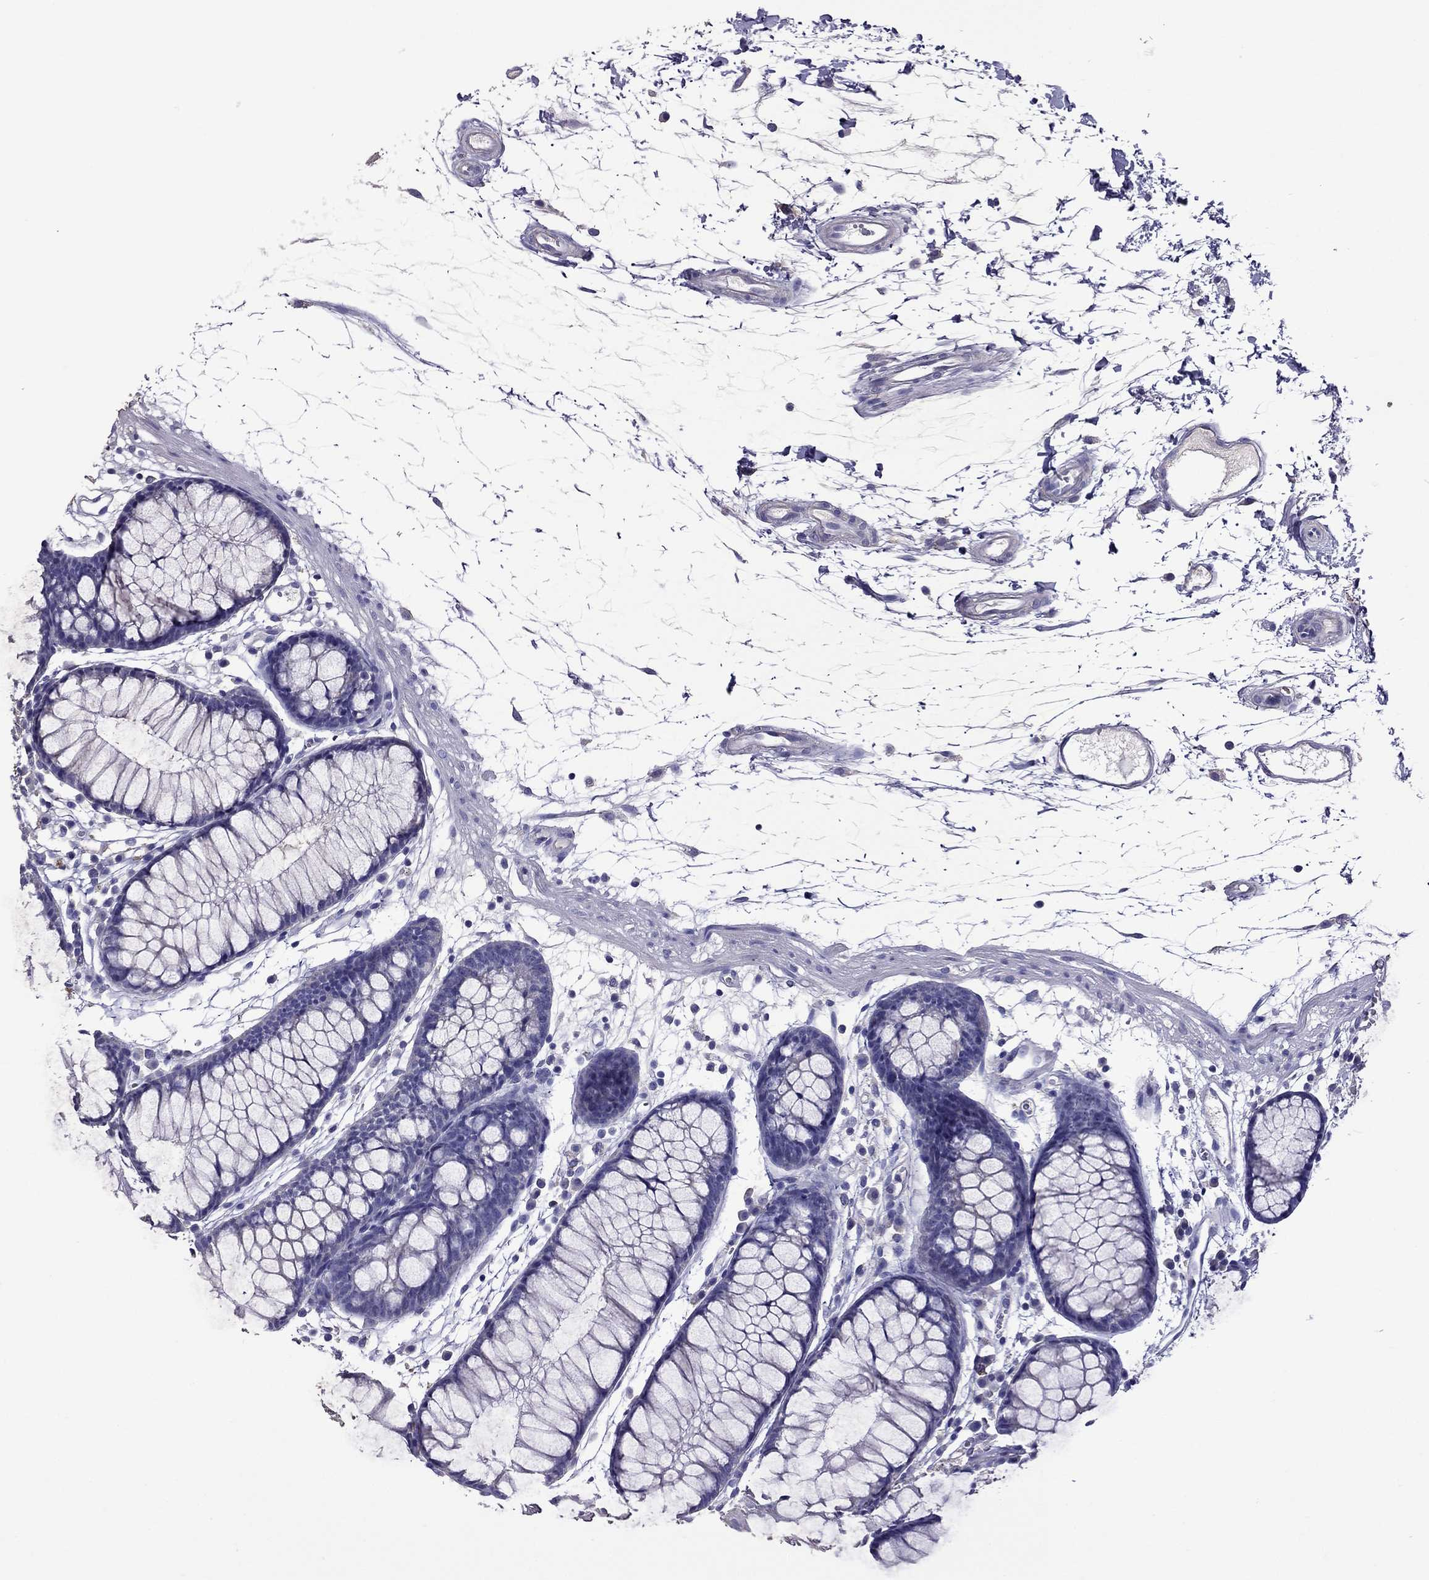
{"staining": {"intensity": "negative", "quantity": "none", "location": "none"}, "tissue": "colon", "cell_type": "Endothelial cells", "image_type": "normal", "snomed": [{"axis": "morphology", "description": "Normal tissue, NOS"}, {"axis": "morphology", "description": "Adenocarcinoma, NOS"}, {"axis": "topography", "description": "Colon"}], "caption": "Immunohistochemistry histopathology image of benign human colon stained for a protein (brown), which shows no positivity in endothelial cells. (Stains: DAB (3,3'-diaminobenzidine) IHC with hematoxylin counter stain, Microscopy: brightfield microscopy at high magnification).", "gene": "NKX3", "patient": {"sex": "male", "age": 65}}